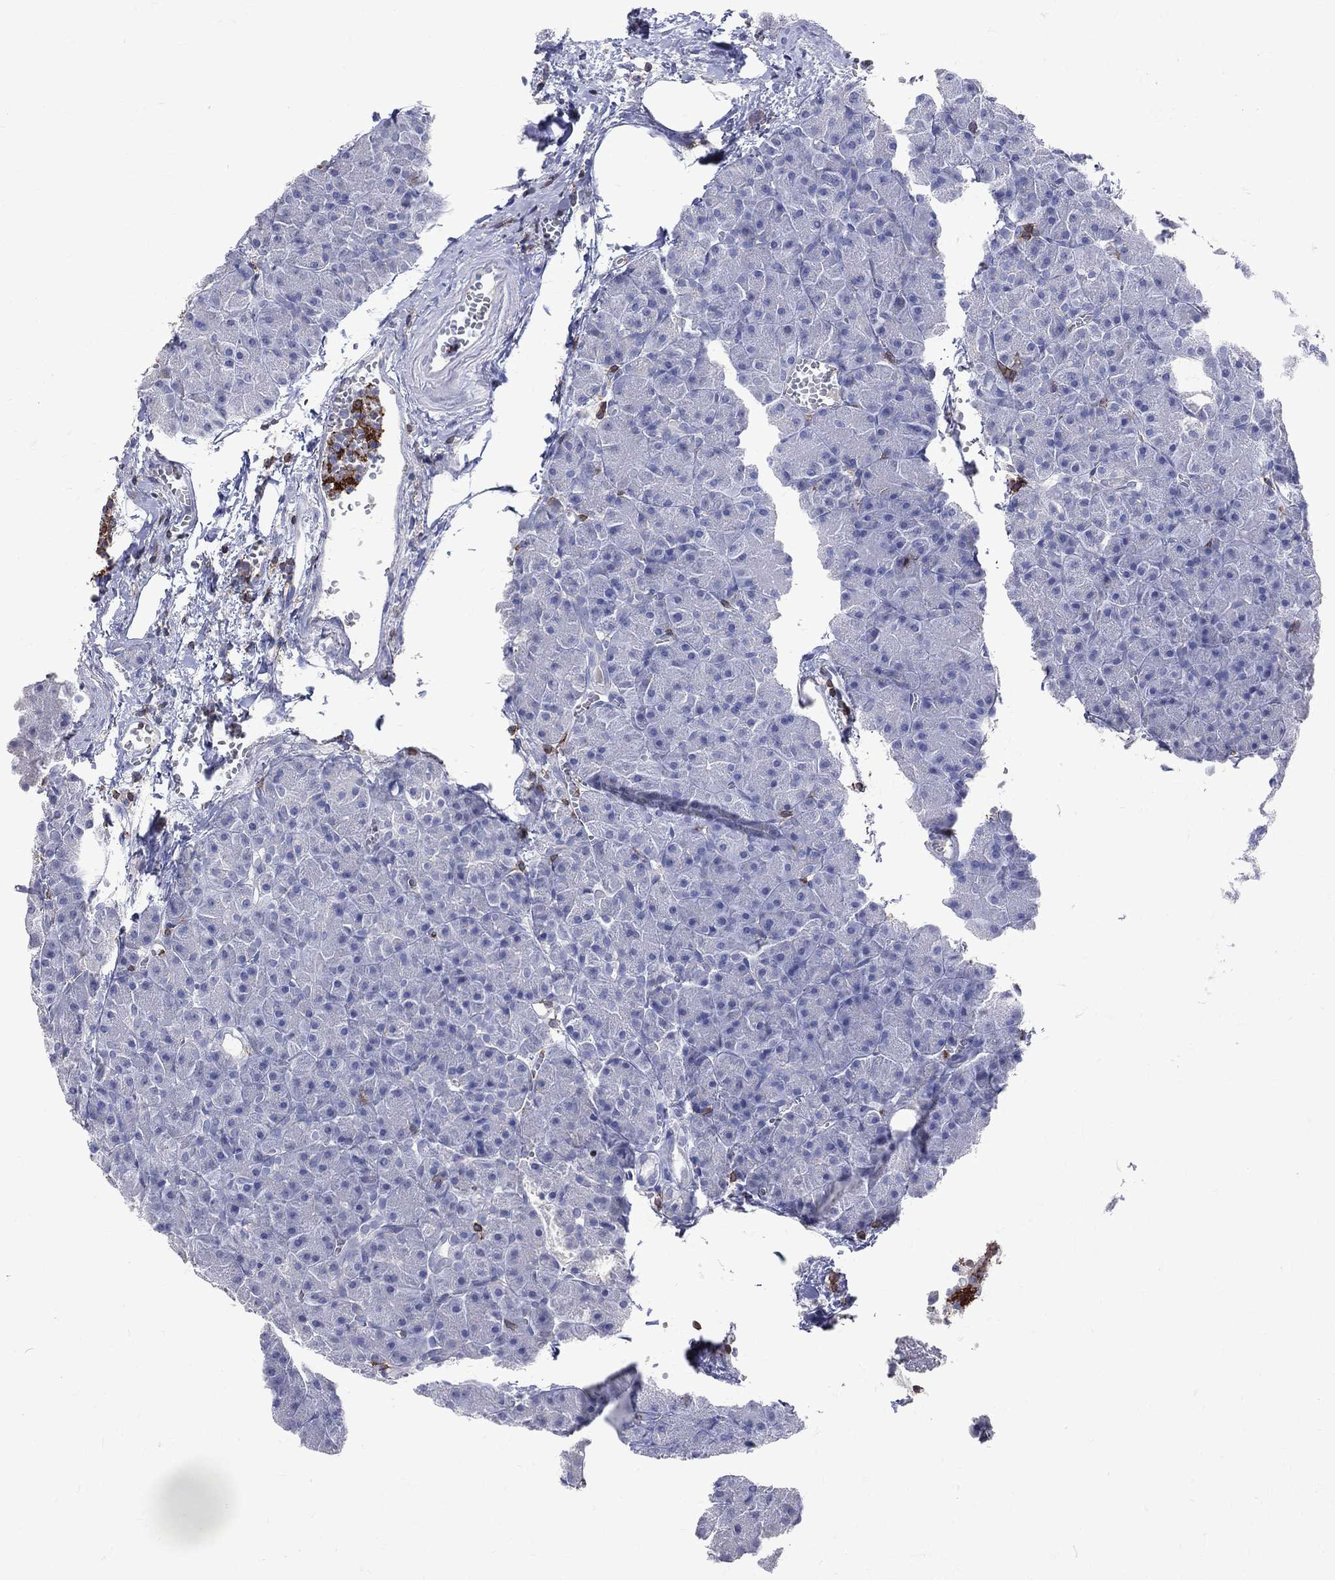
{"staining": {"intensity": "negative", "quantity": "none", "location": "none"}, "tissue": "pancreas", "cell_type": "Exocrine glandular cells", "image_type": "normal", "snomed": [{"axis": "morphology", "description": "Normal tissue, NOS"}, {"axis": "topography", "description": "Pancreas"}], "caption": "Immunohistochemical staining of normal human pancreas exhibits no significant staining in exocrine glandular cells. Brightfield microscopy of immunohistochemistry (IHC) stained with DAB (brown) and hematoxylin (blue), captured at high magnification.", "gene": "LAT", "patient": {"sex": "male", "age": 61}}